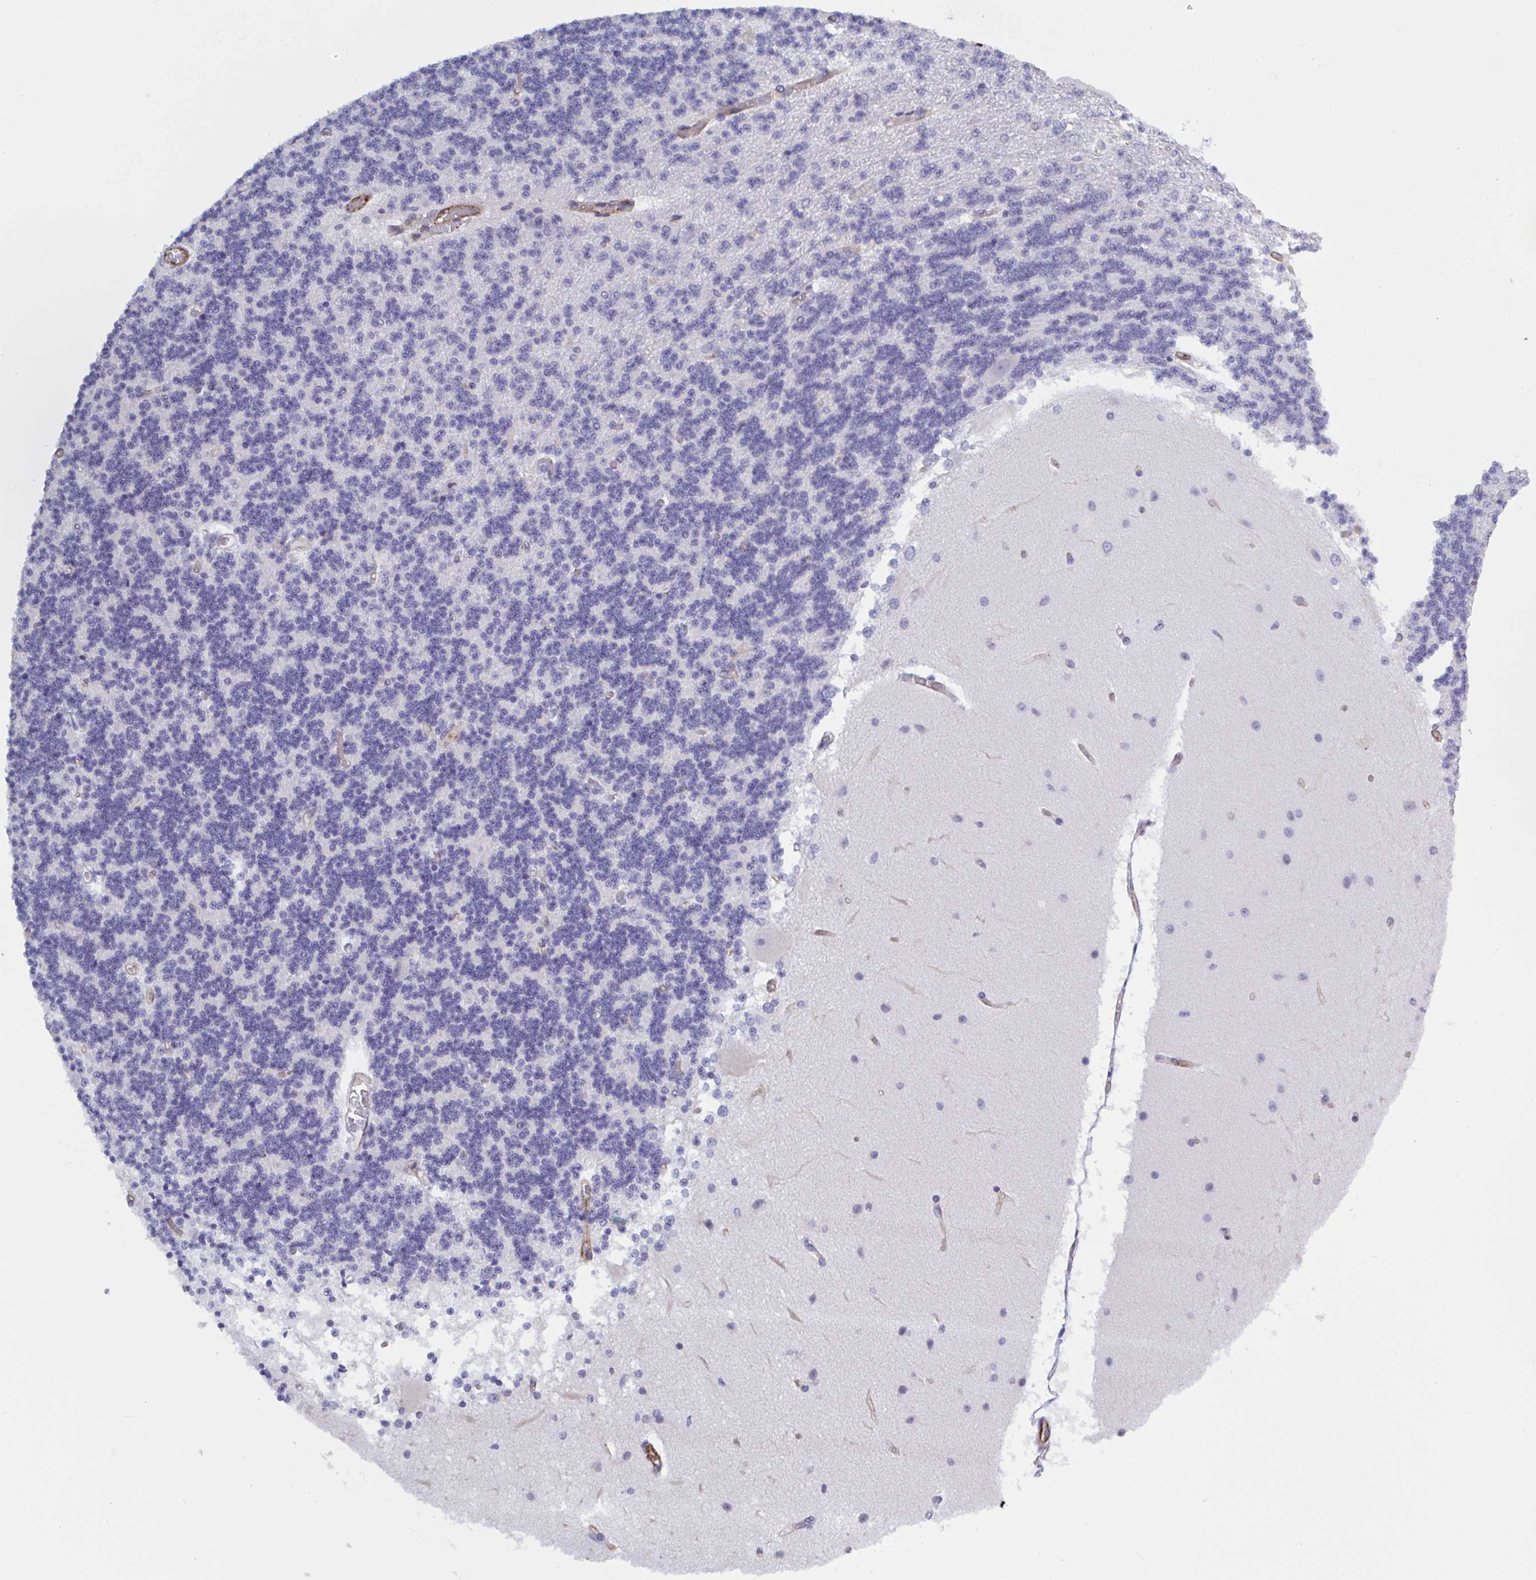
{"staining": {"intensity": "negative", "quantity": "none", "location": "none"}, "tissue": "cerebellum", "cell_type": "Cells in granular layer", "image_type": "normal", "snomed": [{"axis": "morphology", "description": "Normal tissue, NOS"}, {"axis": "topography", "description": "Cerebellum"}], "caption": "IHC micrograph of benign cerebellum stained for a protein (brown), which exhibits no positivity in cells in granular layer. (Brightfield microscopy of DAB immunohistochemistry (IHC) at high magnification).", "gene": "SHISA7", "patient": {"sex": "female", "age": 54}}